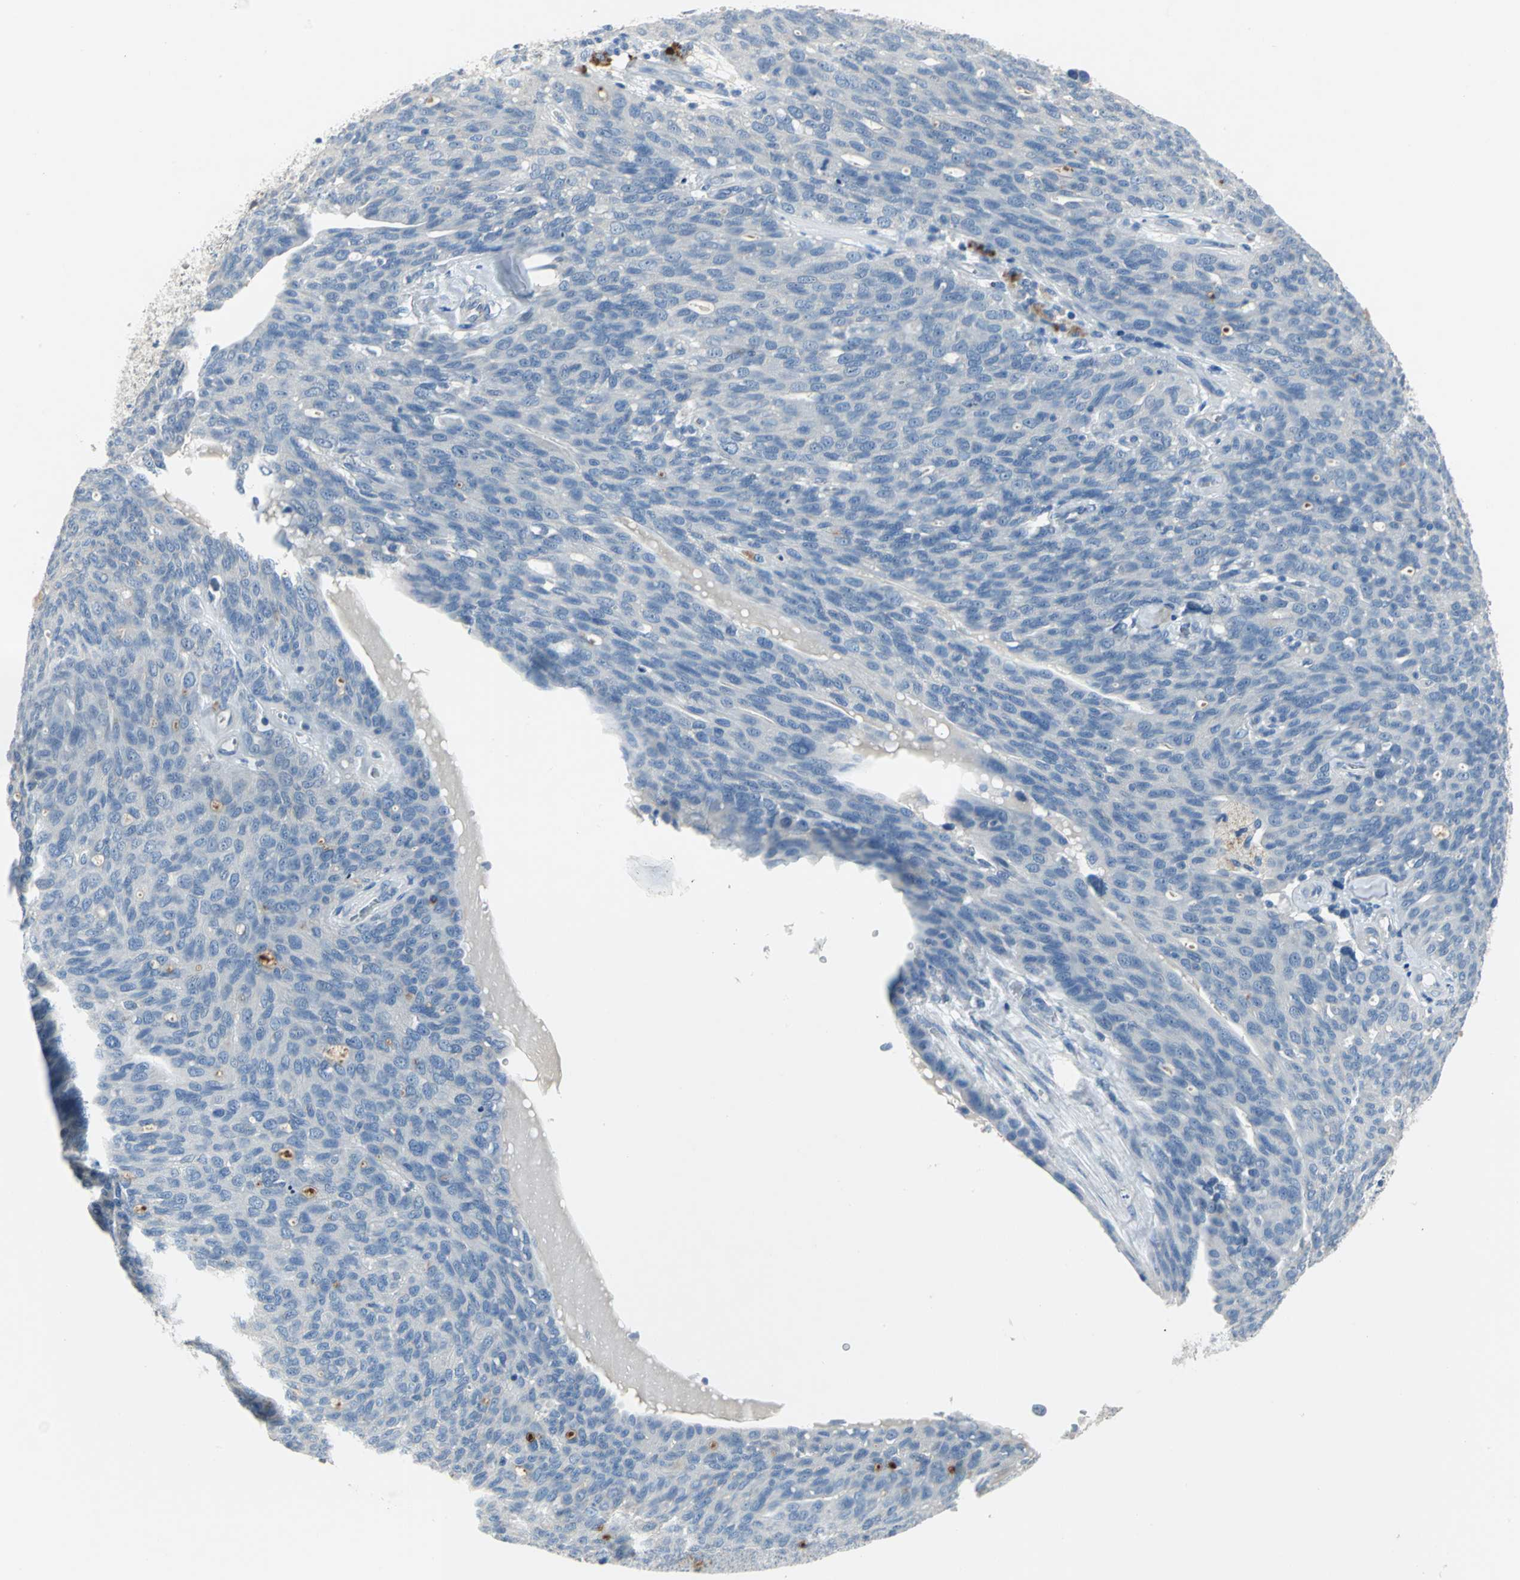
{"staining": {"intensity": "strong", "quantity": "<25%", "location": "cytoplasmic/membranous"}, "tissue": "ovarian cancer", "cell_type": "Tumor cells", "image_type": "cancer", "snomed": [{"axis": "morphology", "description": "Carcinoma, endometroid"}, {"axis": "topography", "description": "Ovary"}], "caption": "Endometroid carcinoma (ovarian) was stained to show a protein in brown. There is medium levels of strong cytoplasmic/membranous expression in about <25% of tumor cells.", "gene": "PTGDS", "patient": {"sex": "female", "age": 60}}